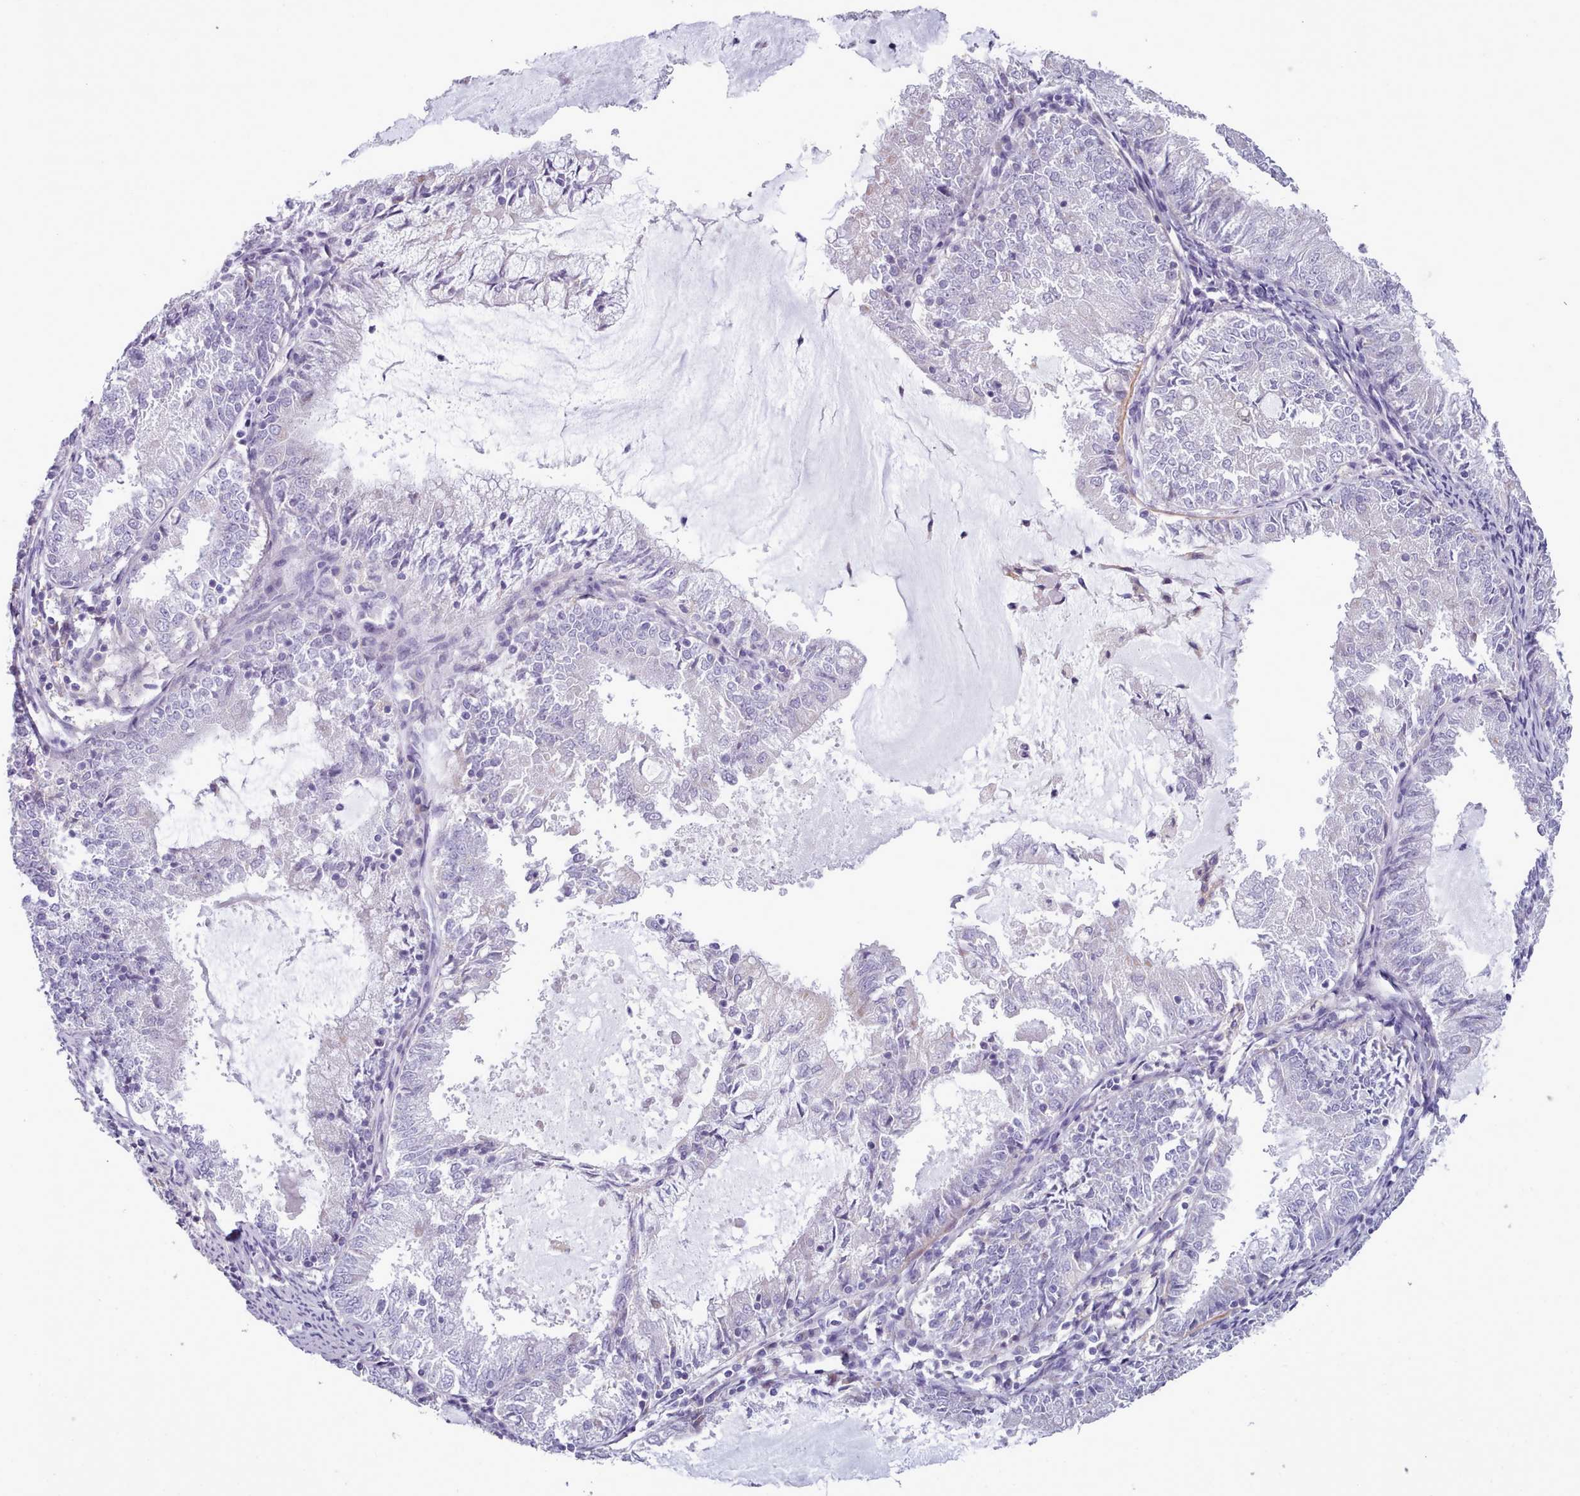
{"staining": {"intensity": "negative", "quantity": "none", "location": "none"}, "tissue": "endometrial cancer", "cell_type": "Tumor cells", "image_type": "cancer", "snomed": [{"axis": "morphology", "description": "Adenocarcinoma, NOS"}, {"axis": "topography", "description": "Endometrium"}], "caption": "There is no significant staining in tumor cells of endometrial cancer (adenocarcinoma). (DAB (3,3'-diaminobenzidine) immunohistochemistry (IHC) with hematoxylin counter stain).", "gene": "MYRFL", "patient": {"sex": "female", "age": 57}}